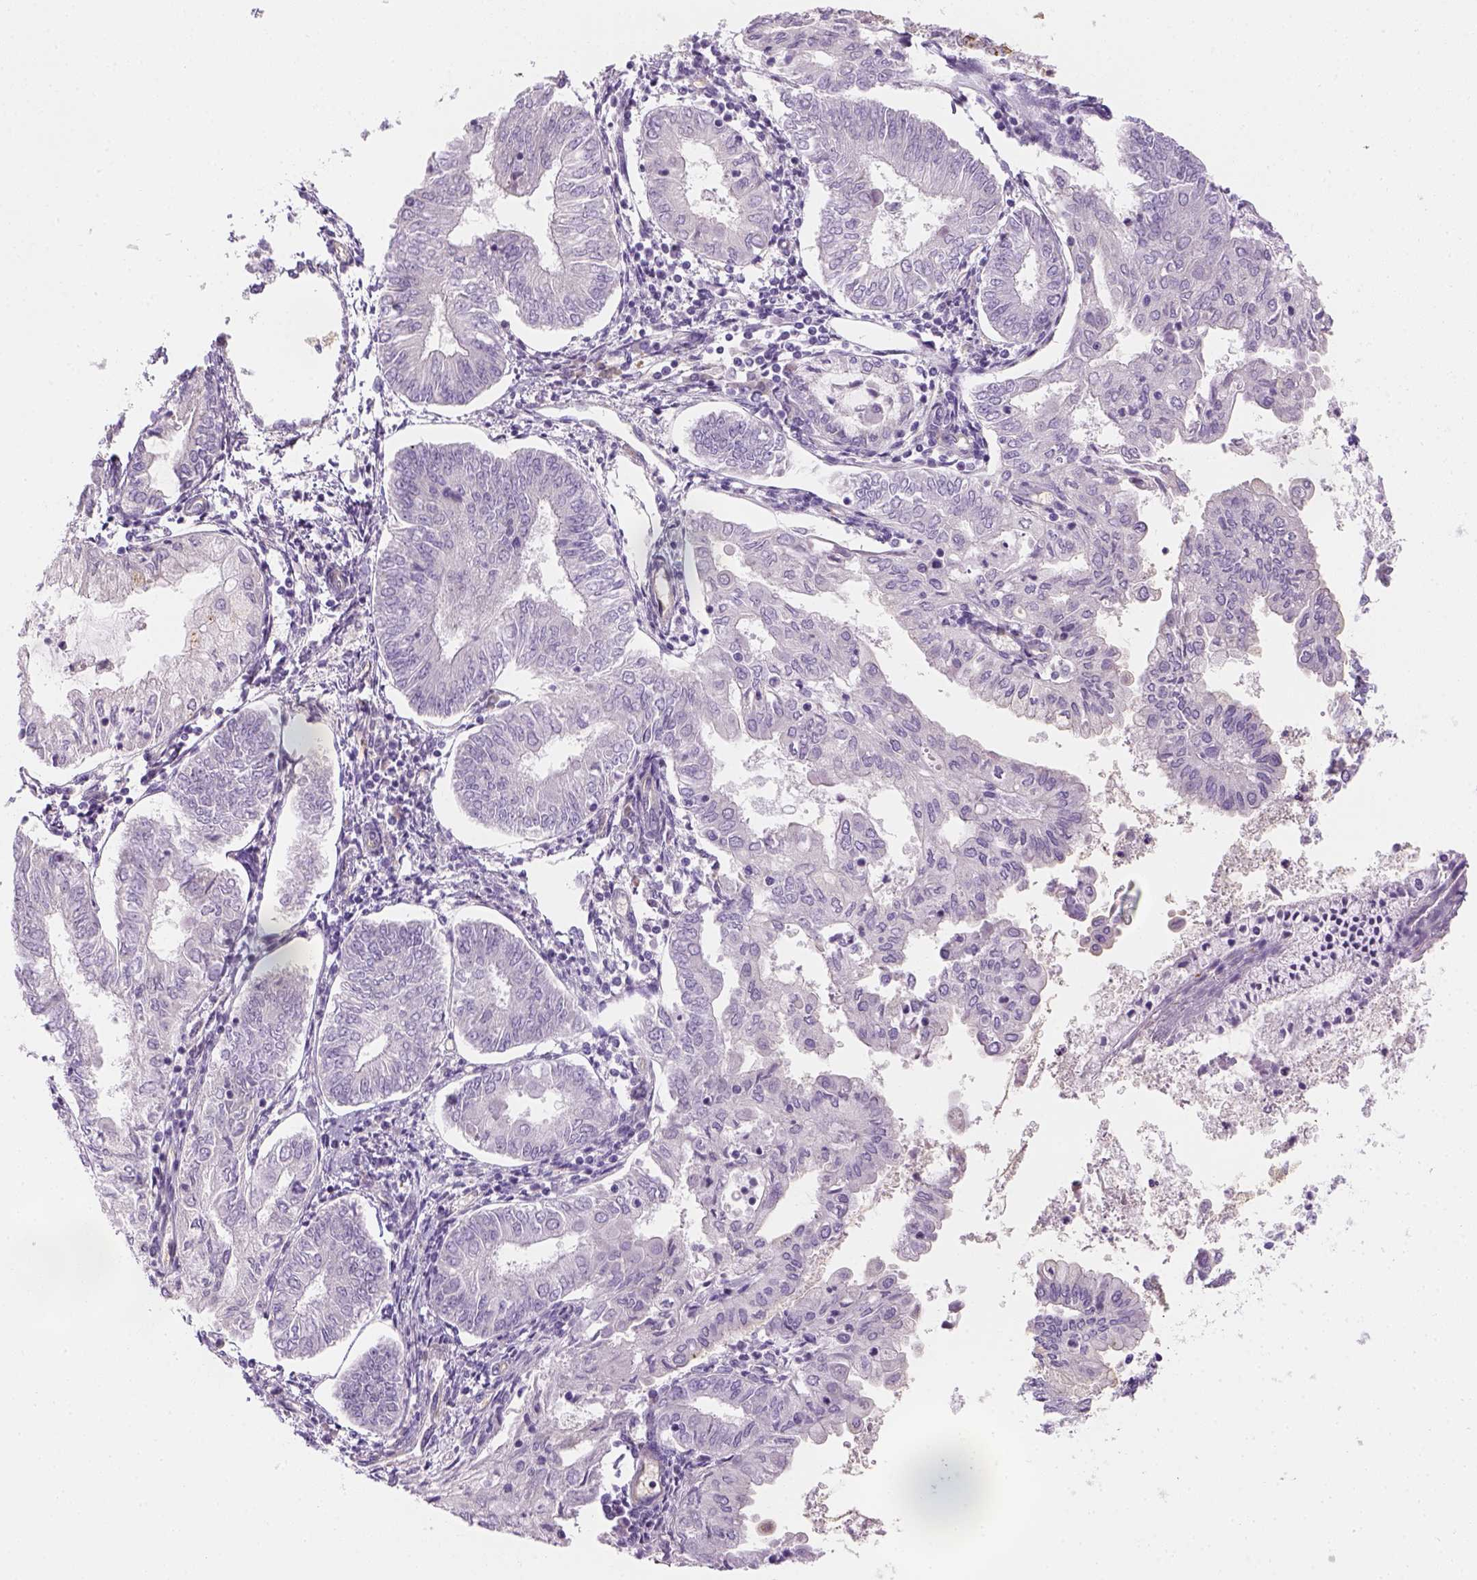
{"staining": {"intensity": "negative", "quantity": "none", "location": "none"}, "tissue": "endometrial cancer", "cell_type": "Tumor cells", "image_type": "cancer", "snomed": [{"axis": "morphology", "description": "Adenocarcinoma, NOS"}, {"axis": "topography", "description": "Endometrium"}], "caption": "DAB (3,3'-diaminobenzidine) immunohistochemical staining of endometrial adenocarcinoma displays no significant staining in tumor cells. (DAB immunohistochemistry (IHC) visualized using brightfield microscopy, high magnification).", "gene": "CACNB1", "patient": {"sex": "female", "age": 68}}